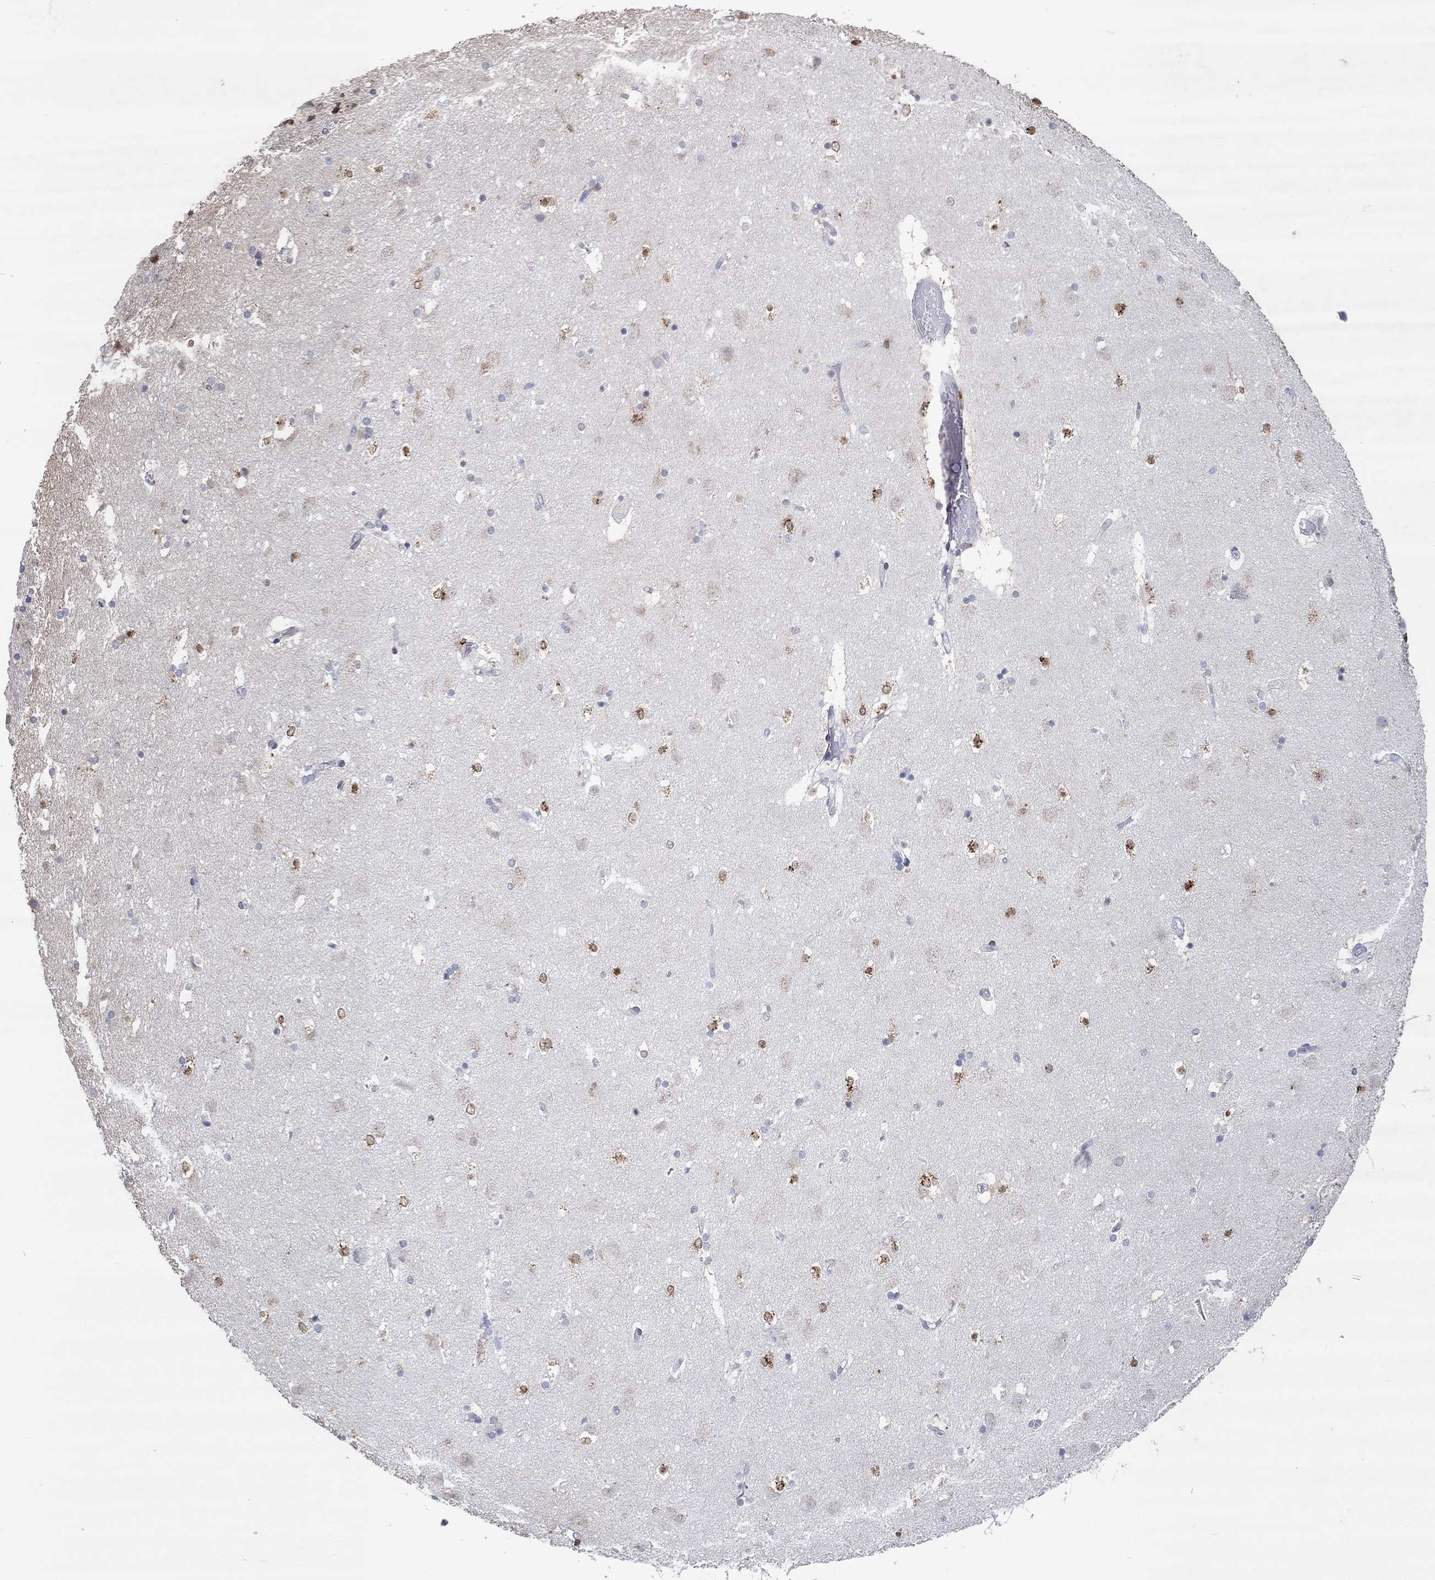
{"staining": {"intensity": "strong", "quantity": "<25%", "location": "nuclear"}, "tissue": "caudate", "cell_type": "Glial cells", "image_type": "normal", "snomed": [{"axis": "morphology", "description": "Normal tissue, NOS"}, {"axis": "topography", "description": "Lateral ventricle wall"}], "caption": "Immunohistochemistry of normal caudate reveals medium levels of strong nuclear expression in approximately <25% of glial cells. (DAB IHC with brightfield microscopy, high magnification).", "gene": "FGF2", "patient": {"sex": "male", "age": 51}}